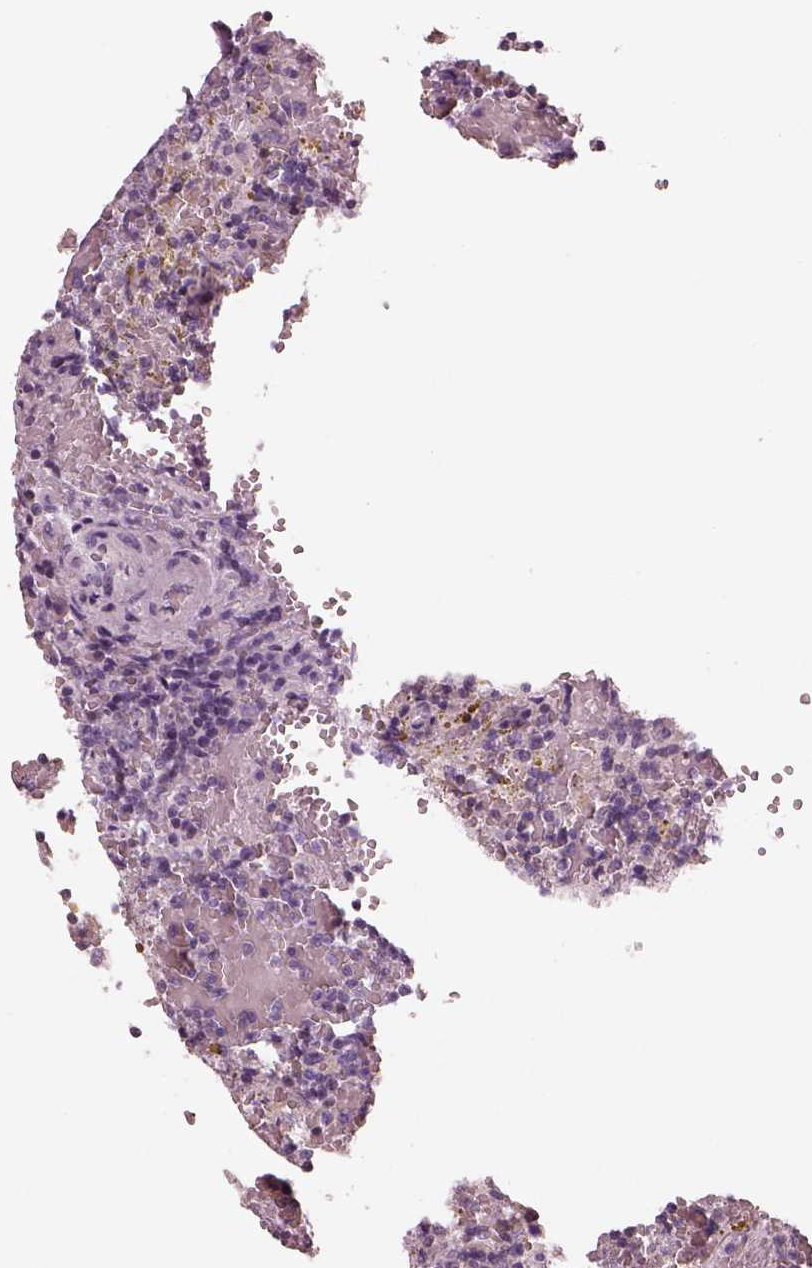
{"staining": {"intensity": "negative", "quantity": "none", "location": "none"}, "tissue": "lymphoma", "cell_type": "Tumor cells", "image_type": "cancer", "snomed": [{"axis": "morphology", "description": "Malignant lymphoma, non-Hodgkin's type, Low grade"}, {"axis": "topography", "description": "Spleen"}], "caption": "Immunohistochemistry photomicrograph of lymphoma stained for a protein (brown), which reveals no staining in tumor cells. (DAB immunohistochemistry (IHC) visualized using brightfield microscopy, high magnification).", "gene": "EGR4", "patient": {"sex": "female", "age": 65}}